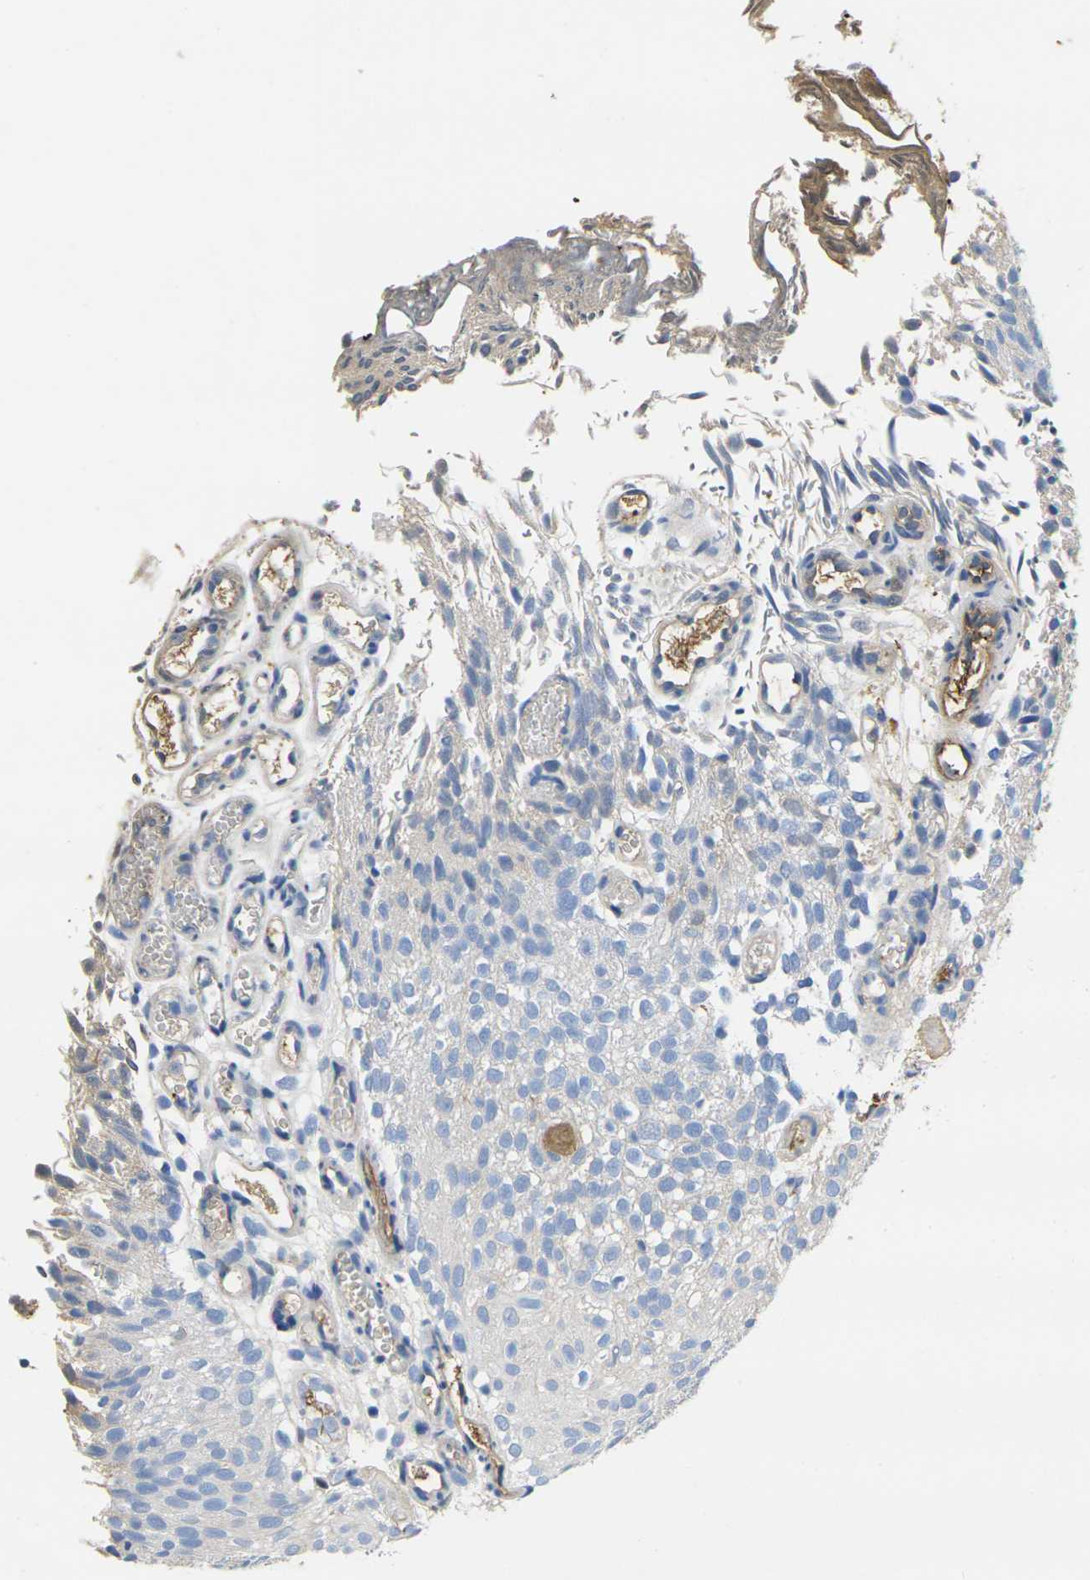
{"staining": {"intensity": "weak", "quantity": ">75%", "location": "cytoplasmic/membranous"}, "tissue": "urothelial cancer", "cell_type": "Tumor cells", "image_type": "cancer", "snomed": [{"axis": "morphology", "description": "Urothelial carcinoma, Low grade"}, {"axis": "topography", "description": "Urinary bladder"}], "caption": "This is a histology image of immunohistochemistry (IHC) staining of urothelial carcinoma (low-grade), which shows weak positivity in the cytoplasmic/membranous of tumor cells.", "gene": "GREM2", "patient": {"sex": "male", "age": 78}}